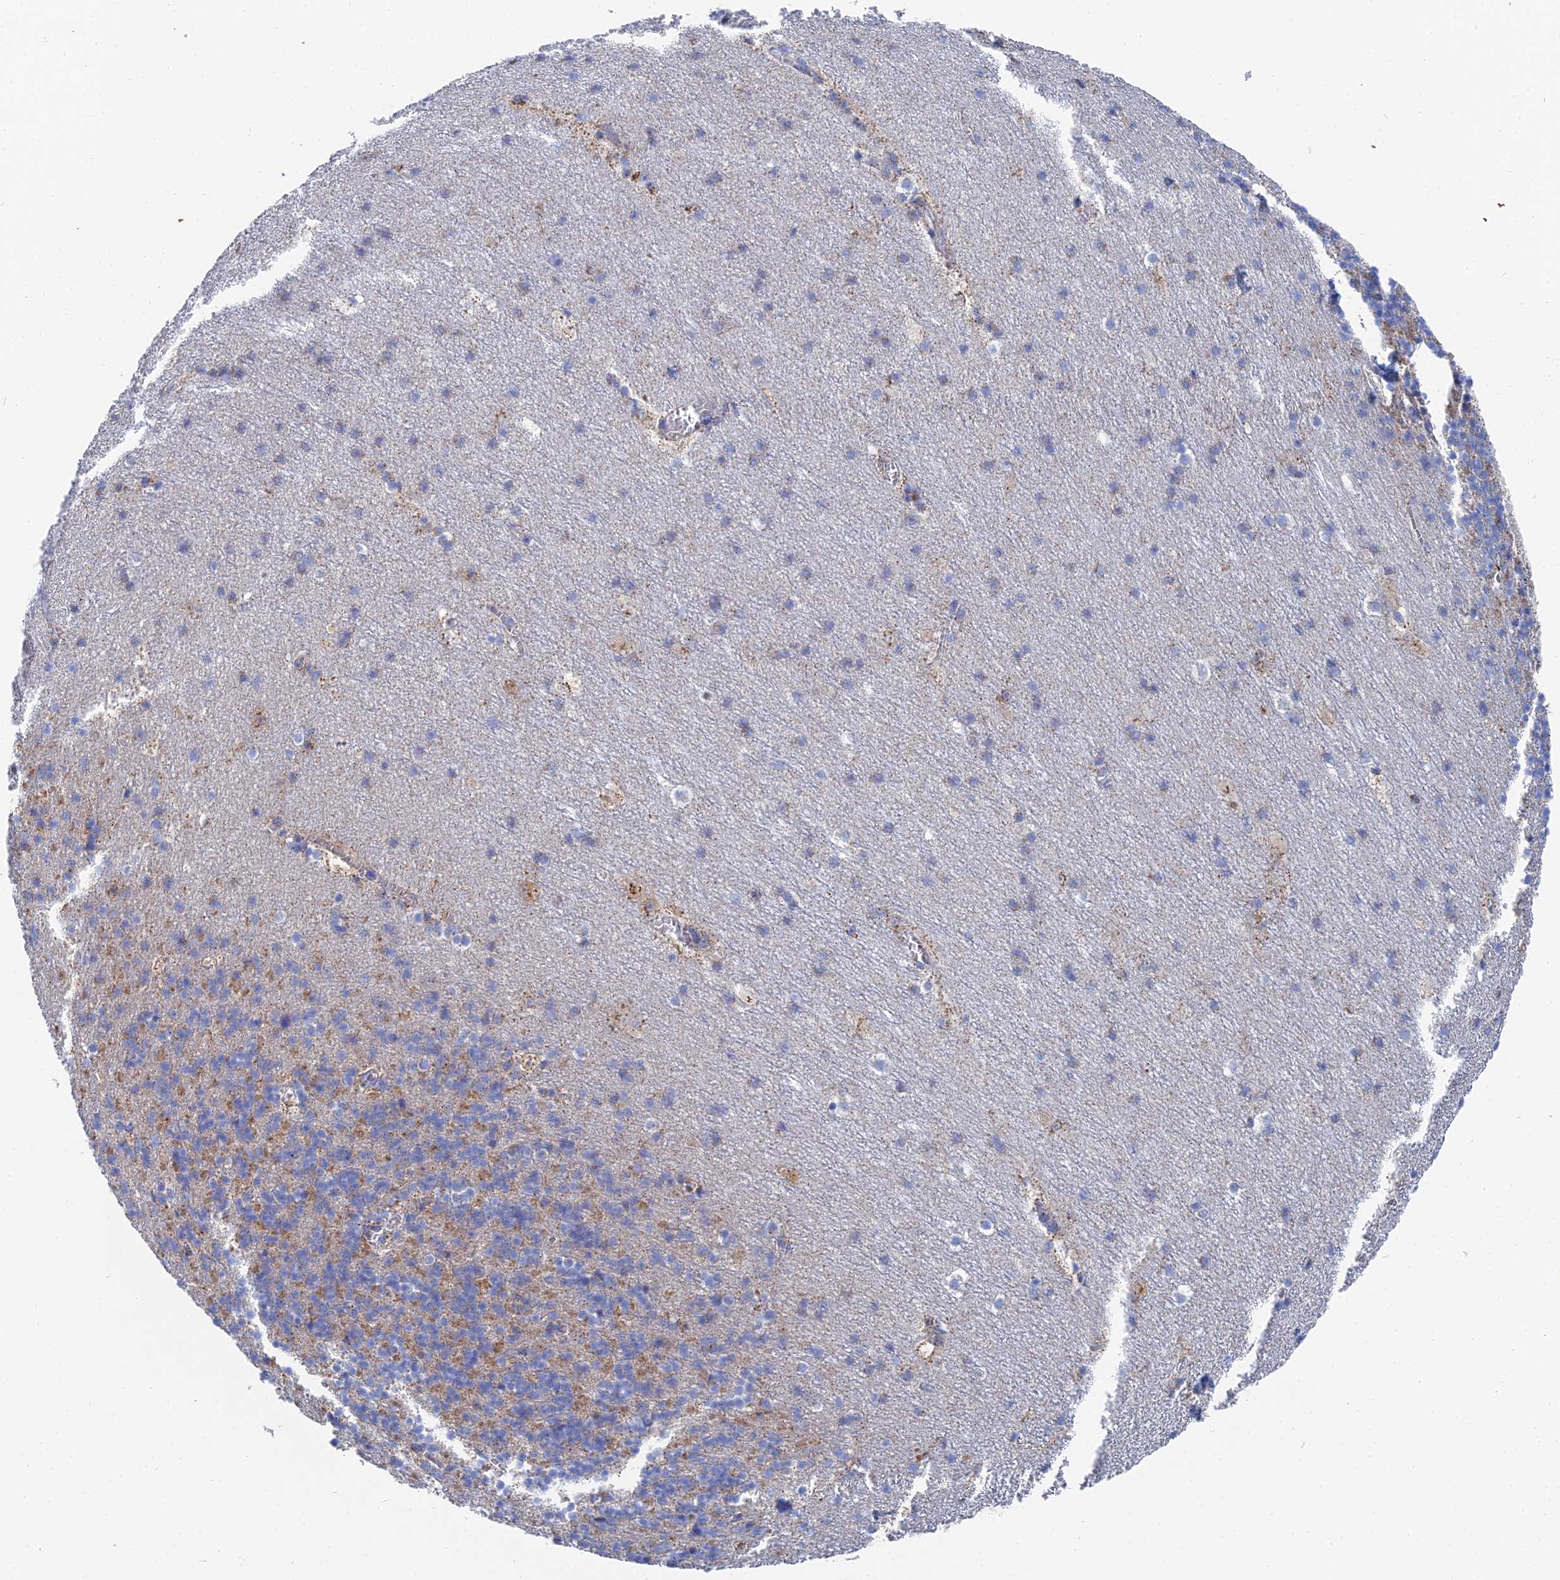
{"staining": {"intensity": "moderate", "quantity": "25%-75%", "location": "cytoplasmic/membranous"}, "tissue": "cerebellum", "cell_type": "Cells in granular layer", "image_type": "normal", "snomed": [{"axis": "morphology", "description": "Normal tissue, NOS"}, {"axis": "topography", "description": "Cerebellum"}], "caption": "Immunohistochemical staining of unremarkable human cerebellum shows 25%-75% levels of moderate cytoplasmic/membranous protein positivity in approximately 25%-75% of cells in granular layer.", "gene": "IFT80", "patient": {"sex": "male", "age": 45}}